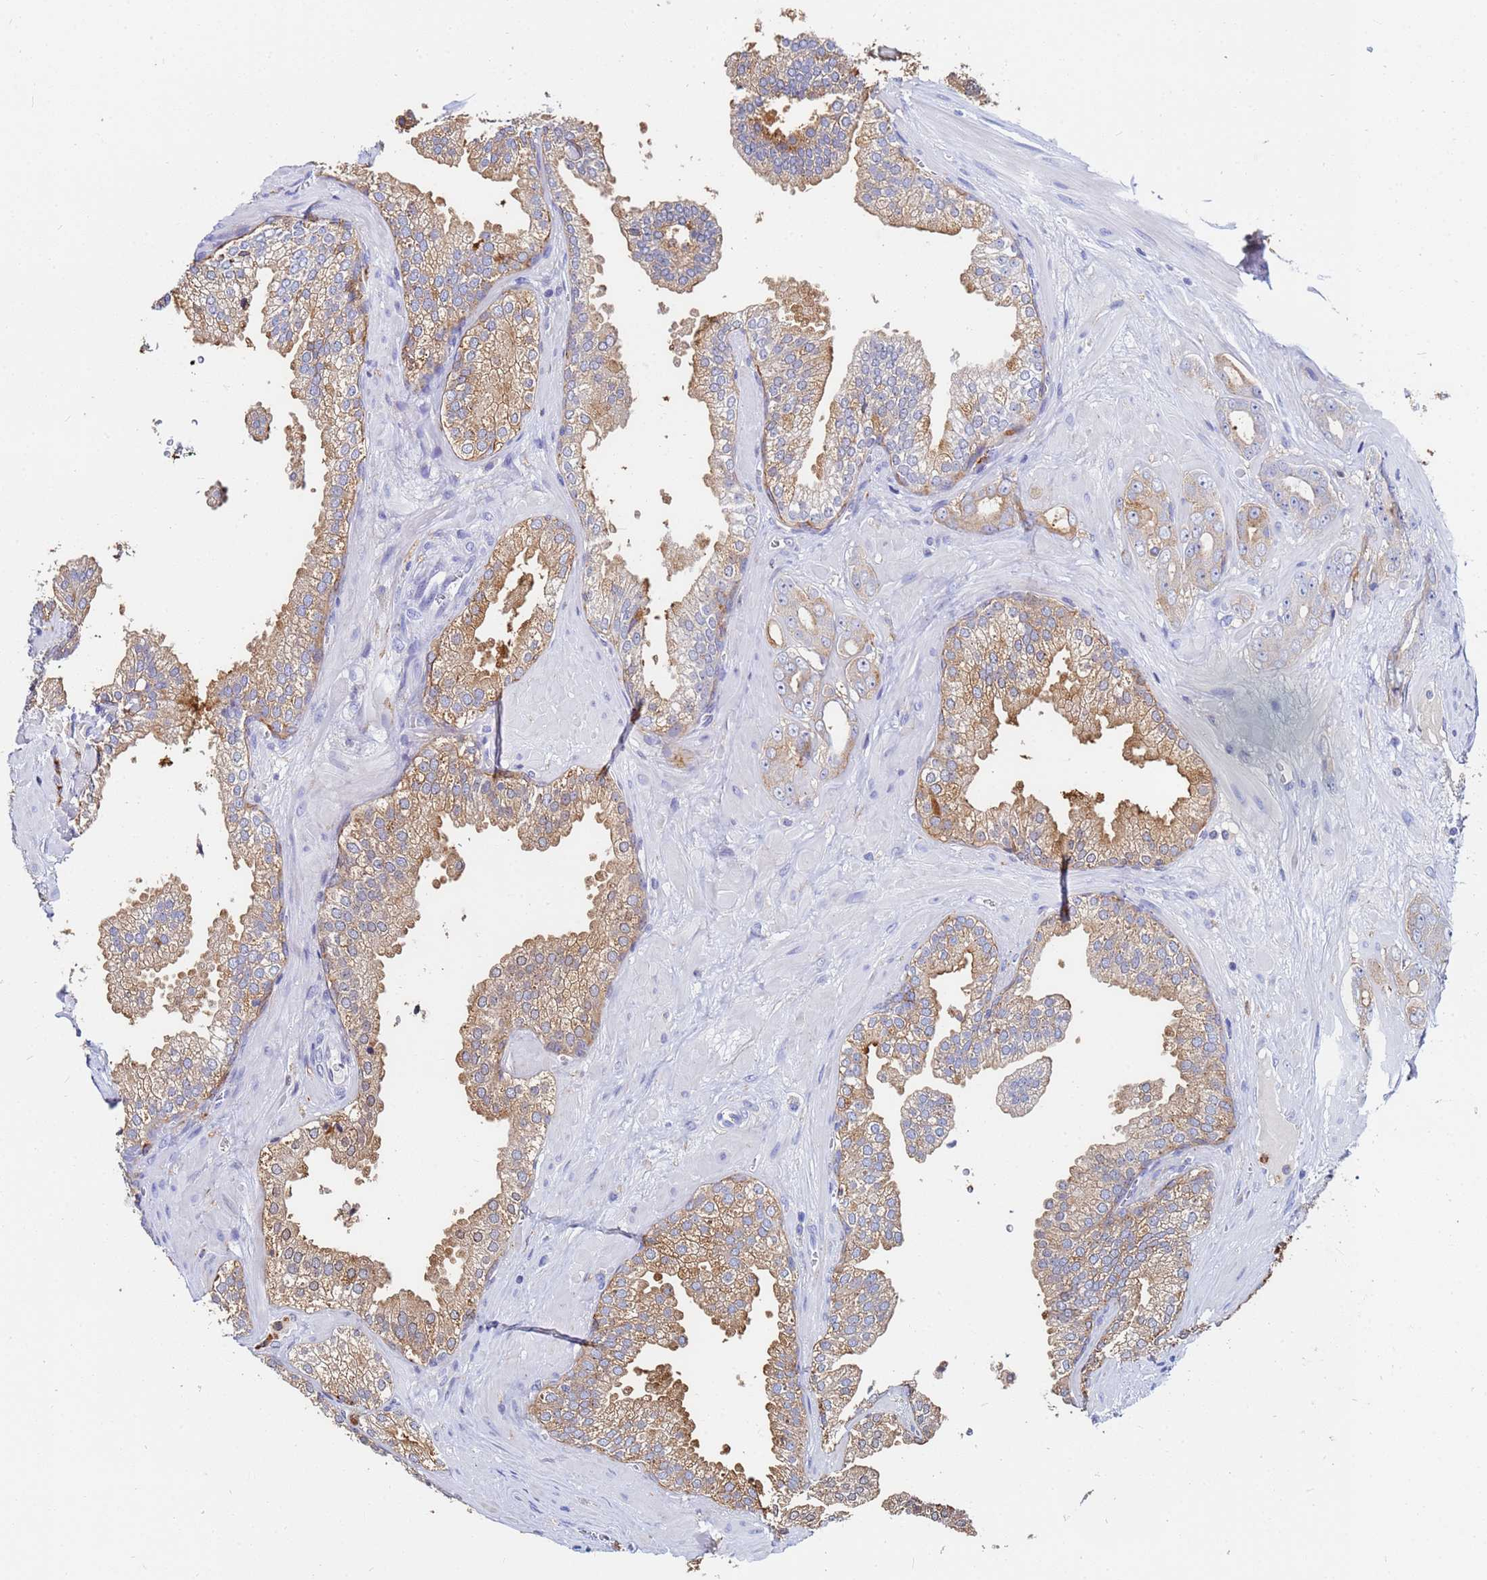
{"staining": {"intensity": "weak", "quantity": "25%-75%", "location": "cytoplasmic/membranous"}, "tissue": "prostate cancer", "cell_type": "Tumor cells", "image_type": "cancer", "snomed": [{"axis": "morphology", "description": "Adenocarcinoma, Low grade"}, {"axis": "topography", "description": "Prostate"}], "caption": "Protein staining of prostate cancer (low-grade adenocarcinoma) tissue displays weak cytoplasmic/membranous positivity in about 25%-75% of tumor cells.", "gene": "BASP1", "patient": {"sex": "male", "age": 60}}